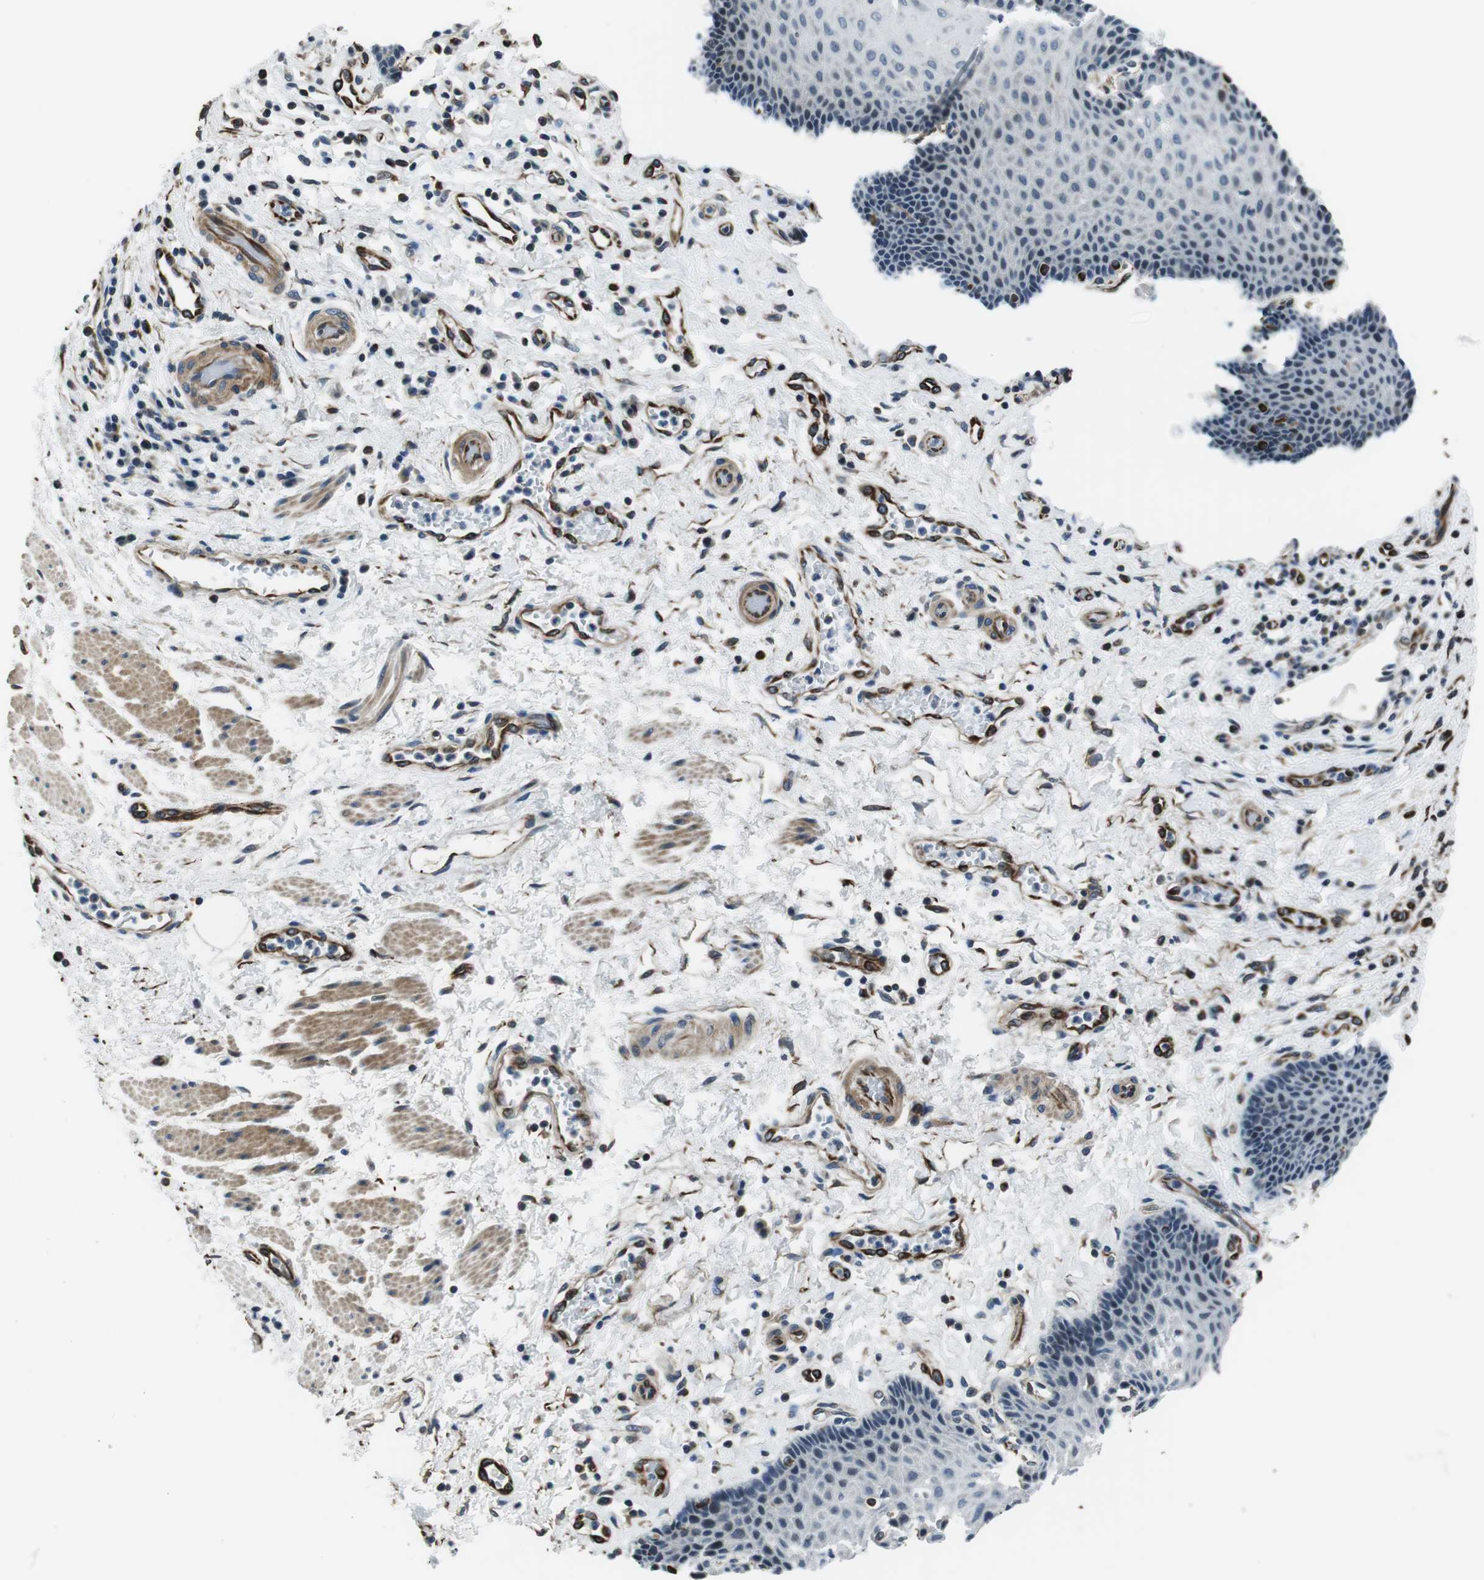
{"staining": {"intensity": "negative", "quantity": "none", "location": "none"}, "tissue": "esophagus", "cell_type": "Squamous epithelial cells", "image_type": "normal", "snomed": [{"axis": "morphology", "description": "Normal tissue, NOS"}, {"axis": "topography", "description": "Esophagus"}], "caption": "IHC image of normal esophagus: esophagus stained with DAB (3,3'-diaminobenzidine) displays no significant protein staining in squamous epithelial cells. (Brightfield microscopy of DAB (3,3'-diaminobenzidine) immunohistochemistry (IHC) at high magnification).", "gene": "LRRC49", "patient": {"sex": "male", "age": 54}}